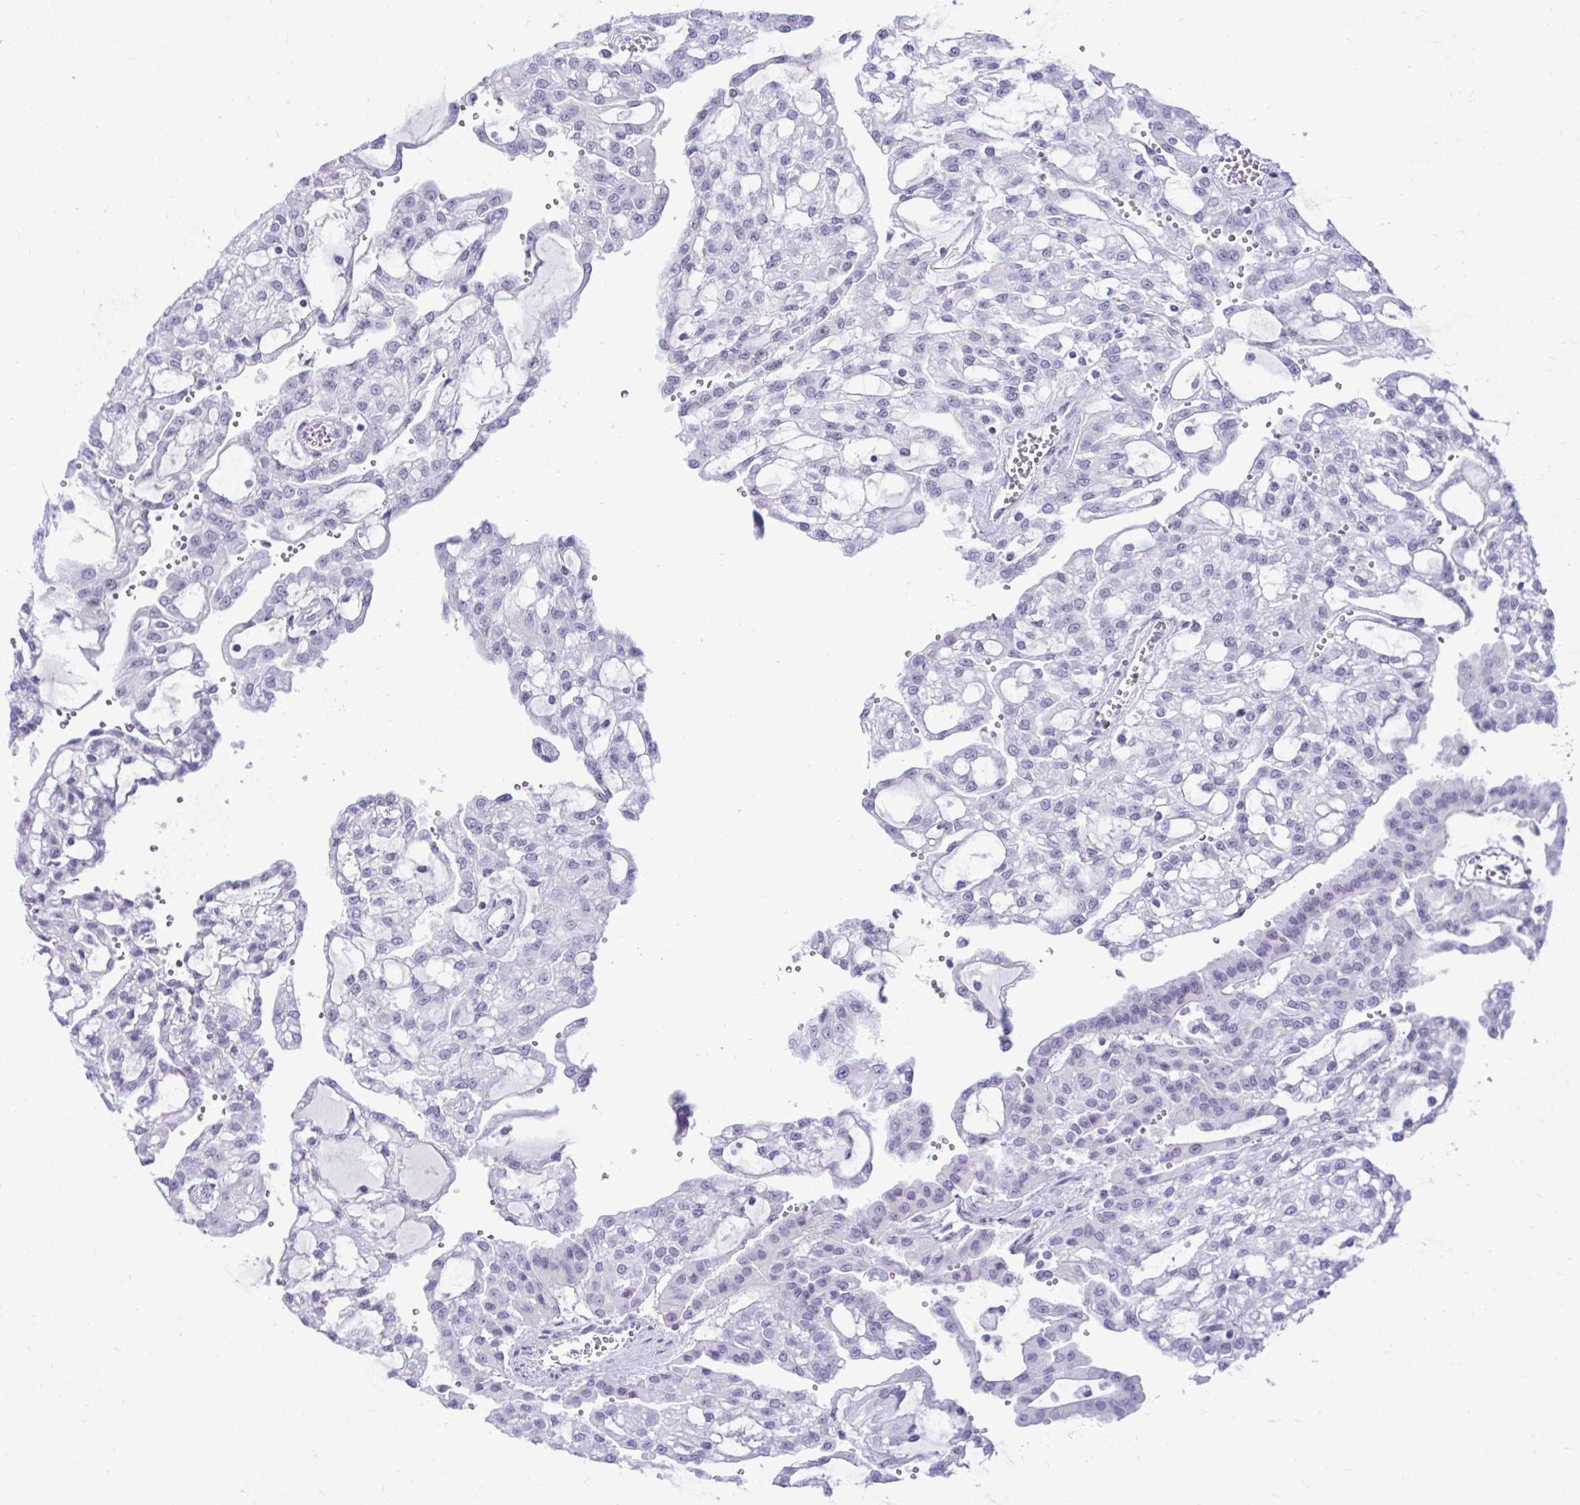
{"staining": {"intensity": "negative", "quantity": "none", "location": "none"}, "tissue": "renal cancer", "cell_type": "Tumor cells", "image_type": "cancer", "snomed": [{"axis": "morphology", "description": "Adenocarcinoma, NOS"}, {"axis": "topography", "description": "Kidney"}], "caption": "Protein analysis of renal cancer demonstrates no significant expression in tumor cells.", "gene": "OR5F1", "patient": {"sex": "male", "age": 63}}